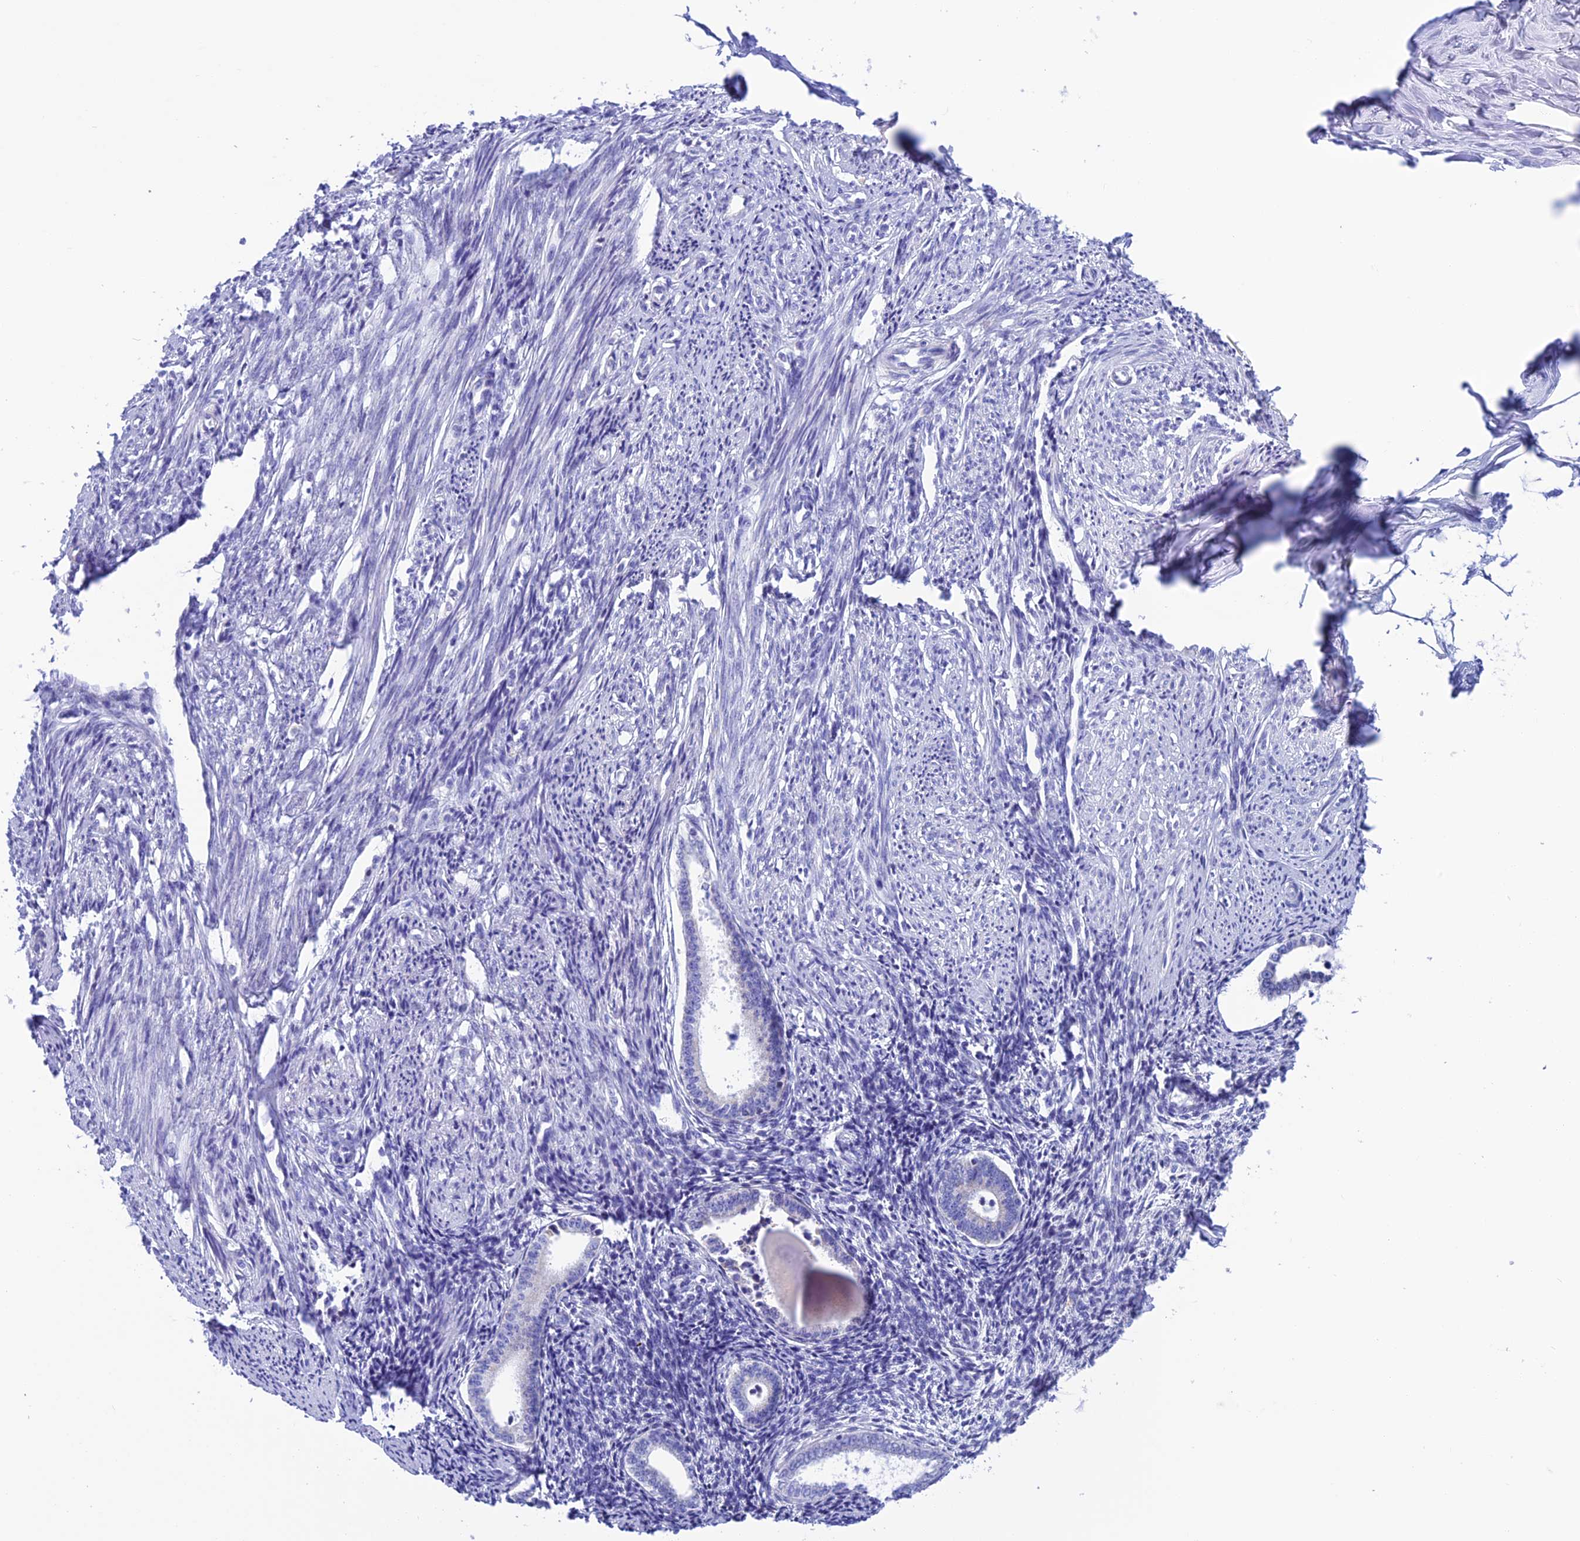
{"staining": {"intensity": "negative", "quantity": "none", "location": "none"}, "tissue": "endometrium", "cell_type": "Cells in endometrial stroma", "image_type": "normal", "snomed": [{"axis": "morphology", "description": "Normal tissue, NOS"}, {"axis": "topography", "description": "Endometrium"}], "caption": "Micrograph shows no protein staining in cells in endometrial stroma of benign endometrium.", "gene": "NXPE4", "patient": {"sex": "female", "age": 56}}